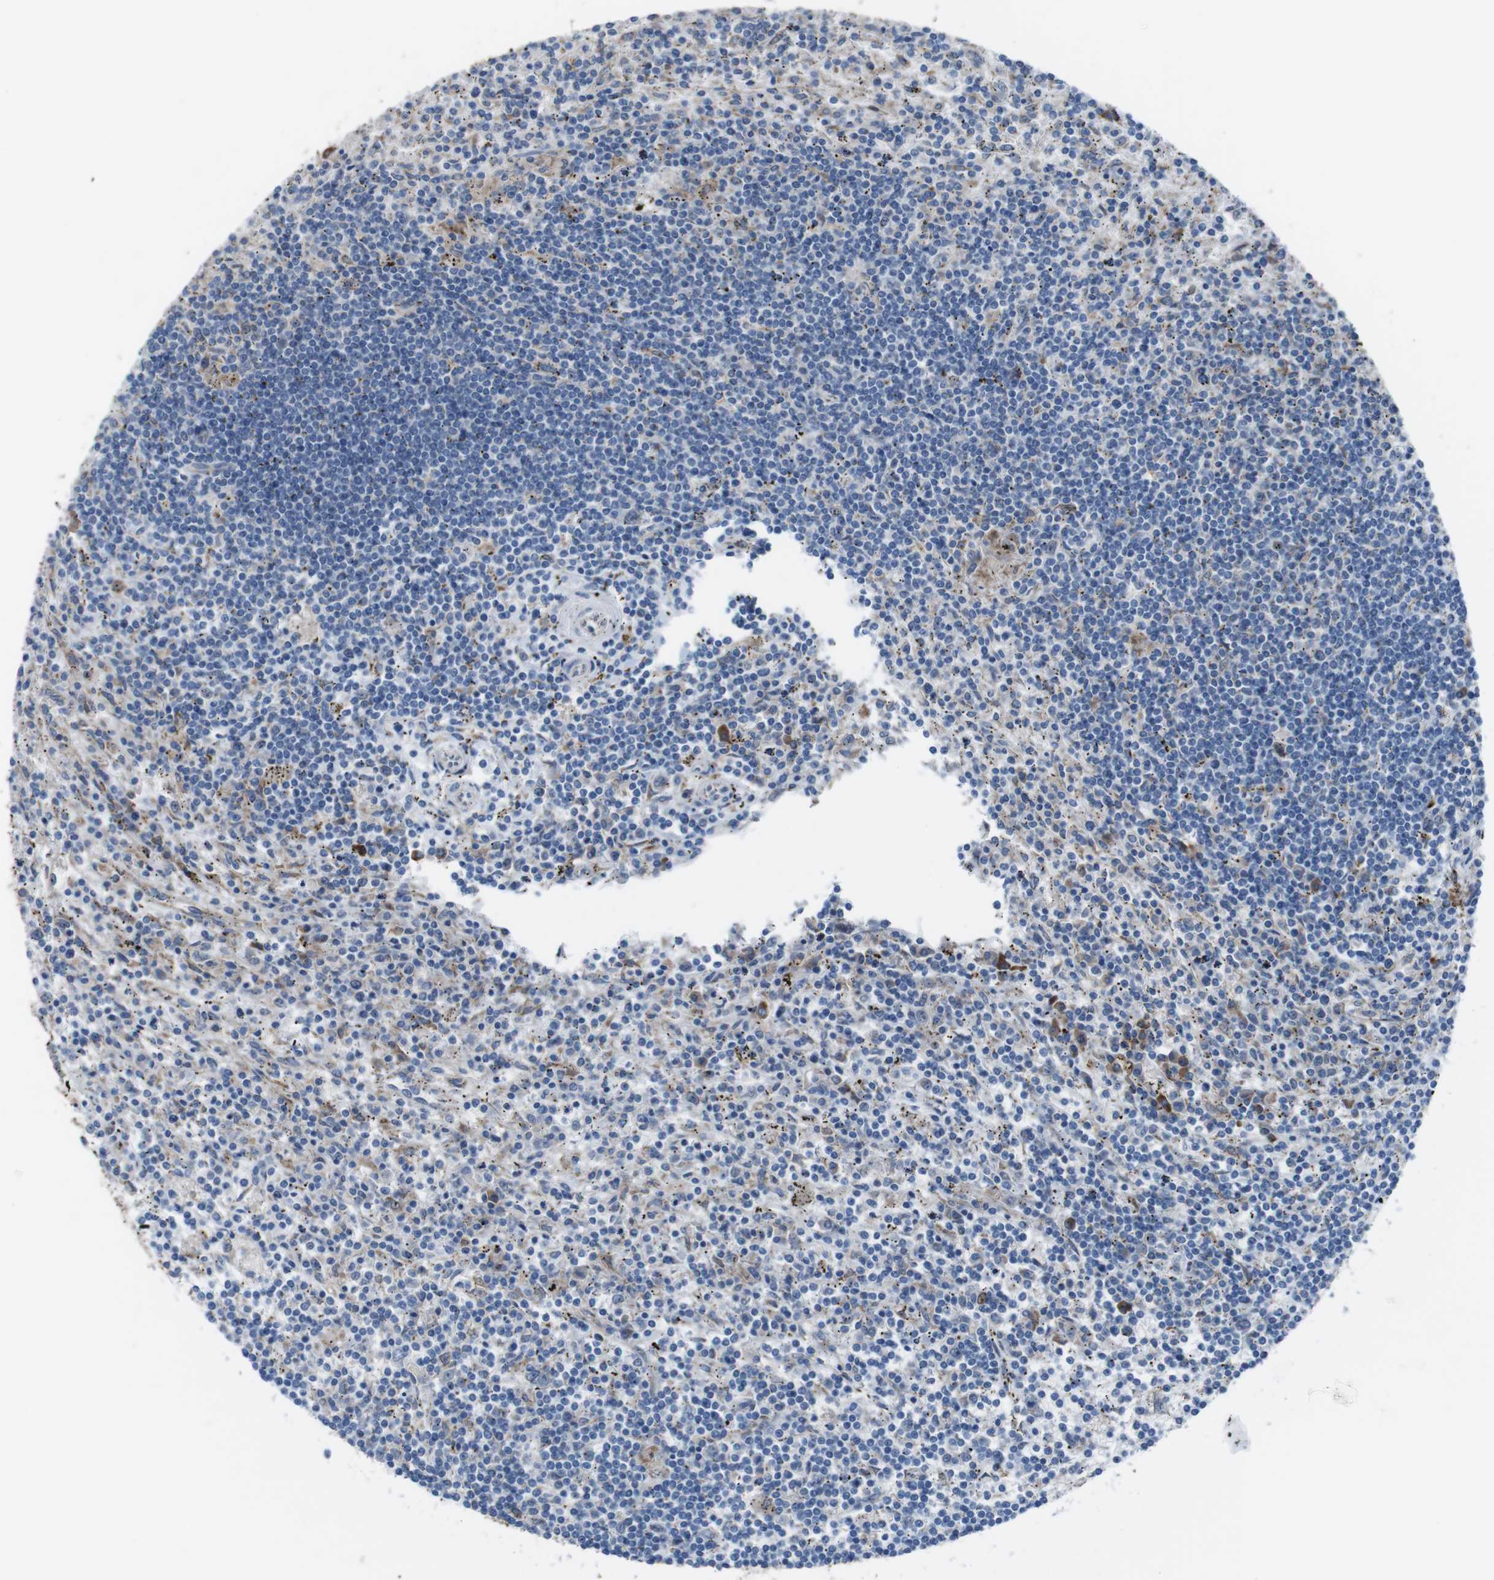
{"staining": {"intensity": "negative", "quantity": "none", "location": "none"}, "tissue": "lymphoma", "cell_type": "Tumor cells", "image_type": "cancer", "snomed": [{"axis": "morphology", "description": "Malignant lymphoma, non-Hodgkin's type, Low grade"}, {"axis": "topography", "description": "Spleen"}], "caption": "An immunohistochemistry (IHC) image of malignant lymphoma, non-Hodgkin's type (low-grade) is shown. There is no staining in tumor cells of malignant lymphoma, non-Hodgkin's type (low-grade).", "gene": "CDH22", "patient": {"sex": "male", "age": 76}}